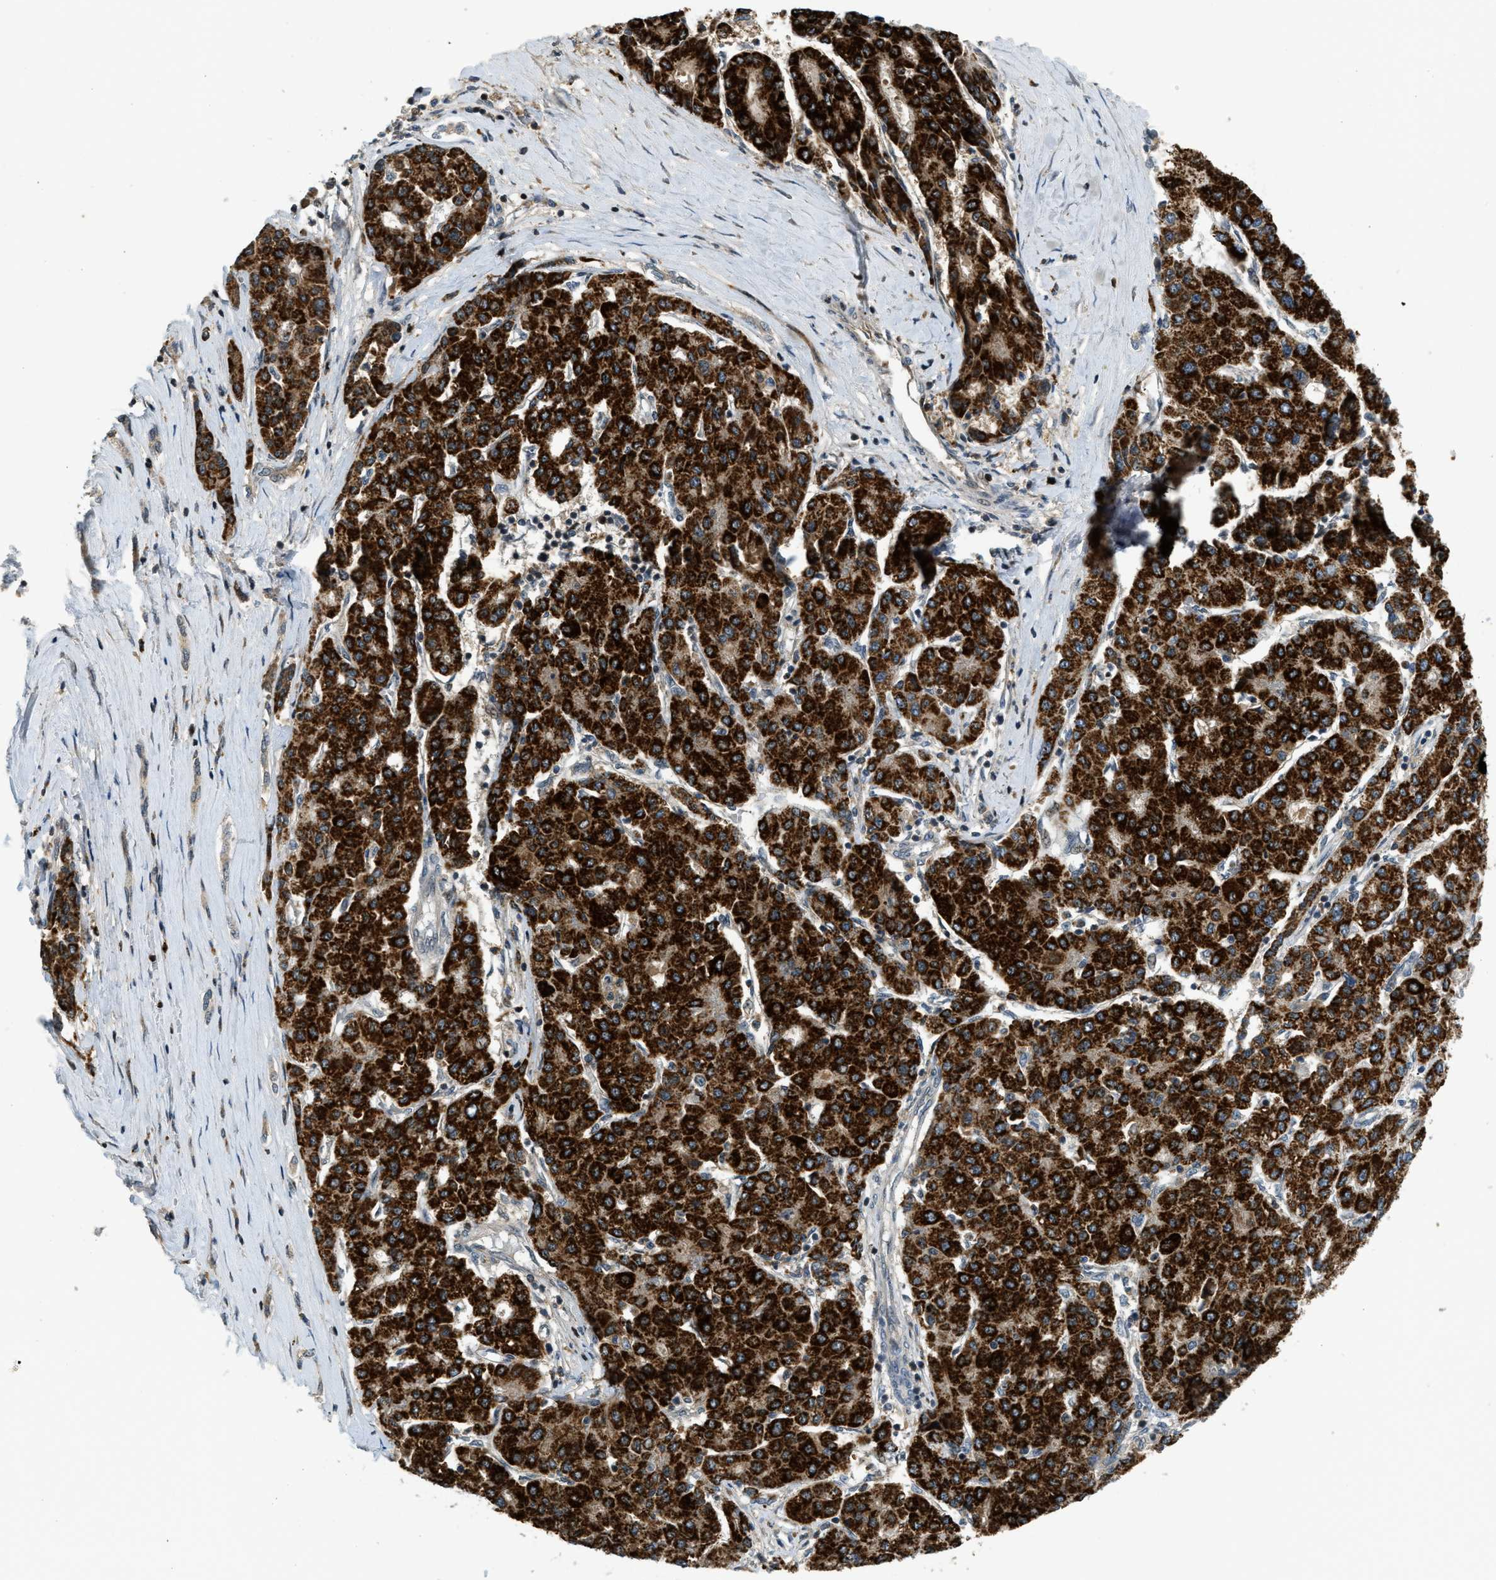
{"staining": {"intensity": "strong", "quantity": "25%-75%", "location": "cytoplasmic/membranous"}, "tissue": "liver cancer", "cell_type": "Tumor cells", "image_type": "cancer", "snomed": [{"axis": "morphology", "description": "Carcinoma, Hepatocellular, NOS"}, {"axis": "topography", "description": "Liver"}], "caption": "Liver cancer was stained to show a protein in brown. There is high levels of strong cytoplasmic/membranous expression in about 25%-75% of tumor cells.", "gene": "TRAPPC14", "patient": {"sex": "male", "age": 65}}